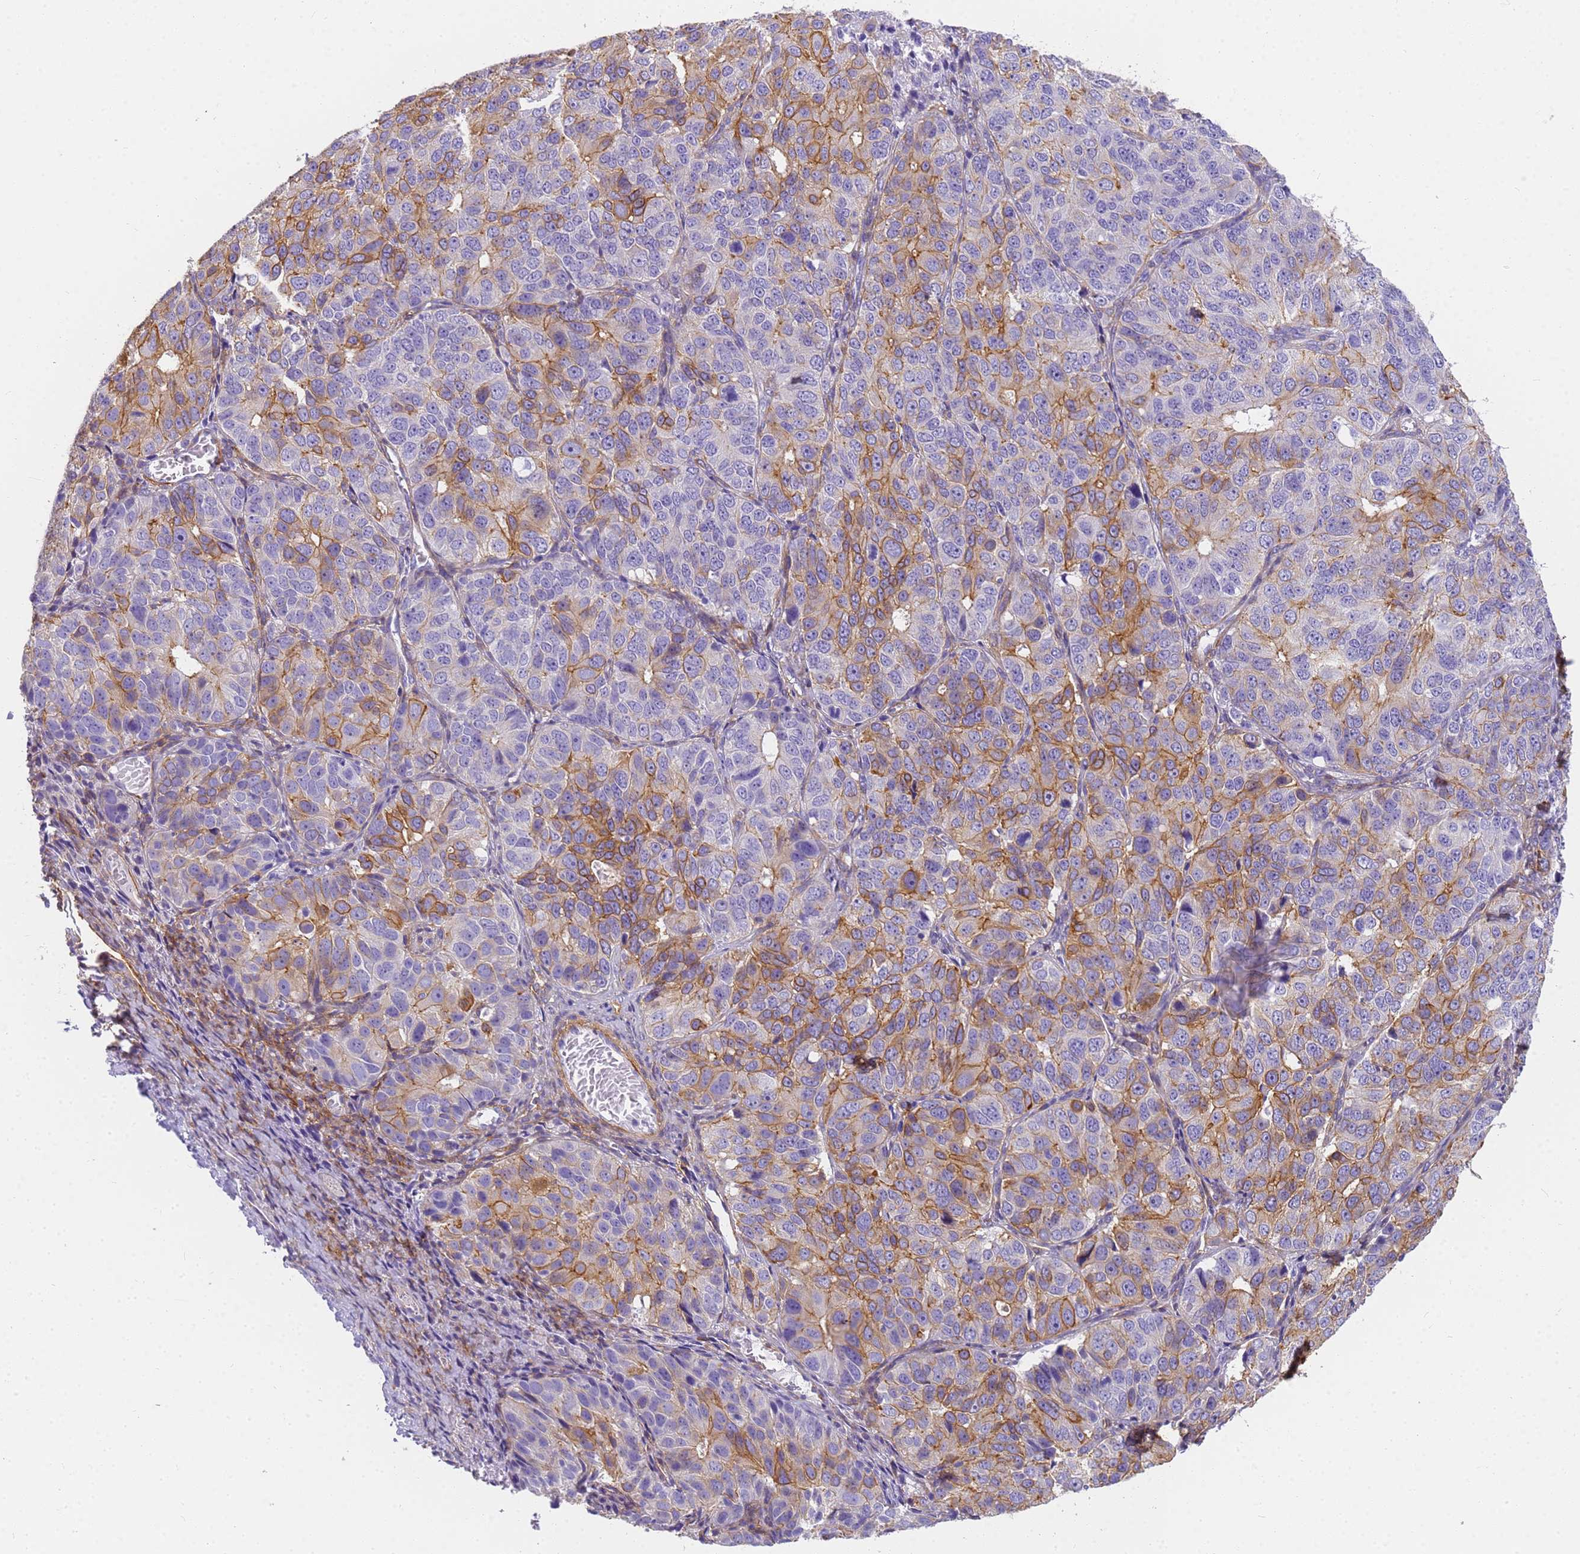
{"staining": {"intensity": "moderate", "quantity": "25%-75%", "location": "cytoplasmic/membranous"}, "tissue": "ovarian cancer", "cell_type": "Tumor cells", "image_type": "cancer", "snomed": [{"axis": "morphology", "description": "Carcinoma, endometroid"}, {"axis": "topography", "description": "Ovary"}], "caption": "Tumor cells reveal medium levels of moderate cytoplasmic/membranous positivity in approximately 25%-75% of cells in endometroid carcinoma (ovarian).", "gene": "MVB12A", "patient": {"sex": "female", "age": 51}}